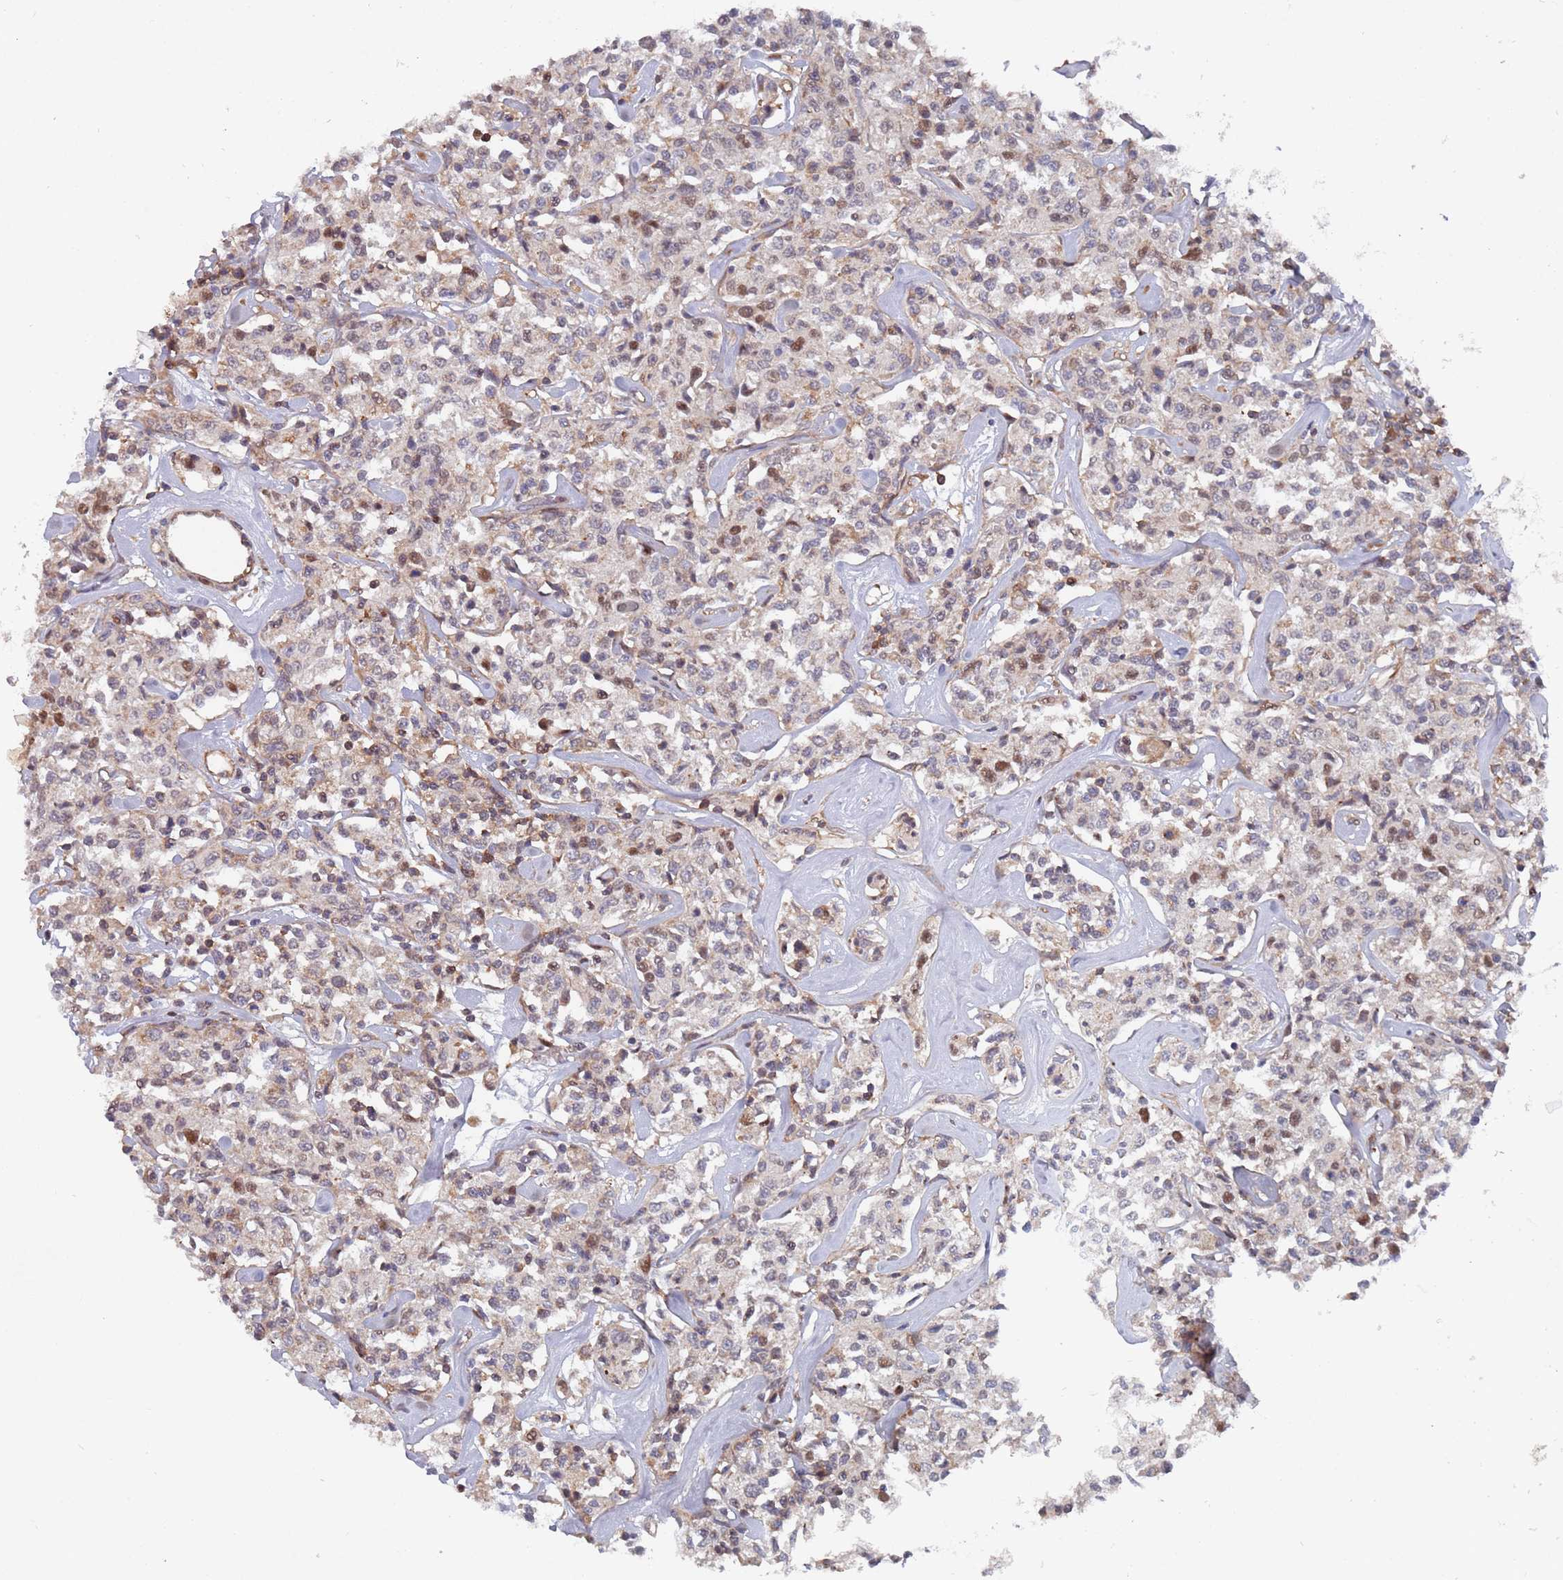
{"staining": {"intensity": "moderate", "quantity": "<25%", "location": "nuclear"}, "tissue": "lymphoma", "cell_type": "Tumor cells", "image_type": "cancer", "snomed": [{"axis": "morphology", "description": "Malignant lymphoma, non-Hodgkin's type, Low grade"}, {"axis": "topography", "description": "Small intestine"}], "caption": "A micrograph of human lymphoma stained for a protein displays moderate nuclear brown staining in tumor cells. The staining is performed using DAB brown chromogen to label protein expression. The nuclei are counter-stained blue using hematoxylin.", "gene": "DDX60", "patient": {"sex": "female", "age": 59}}